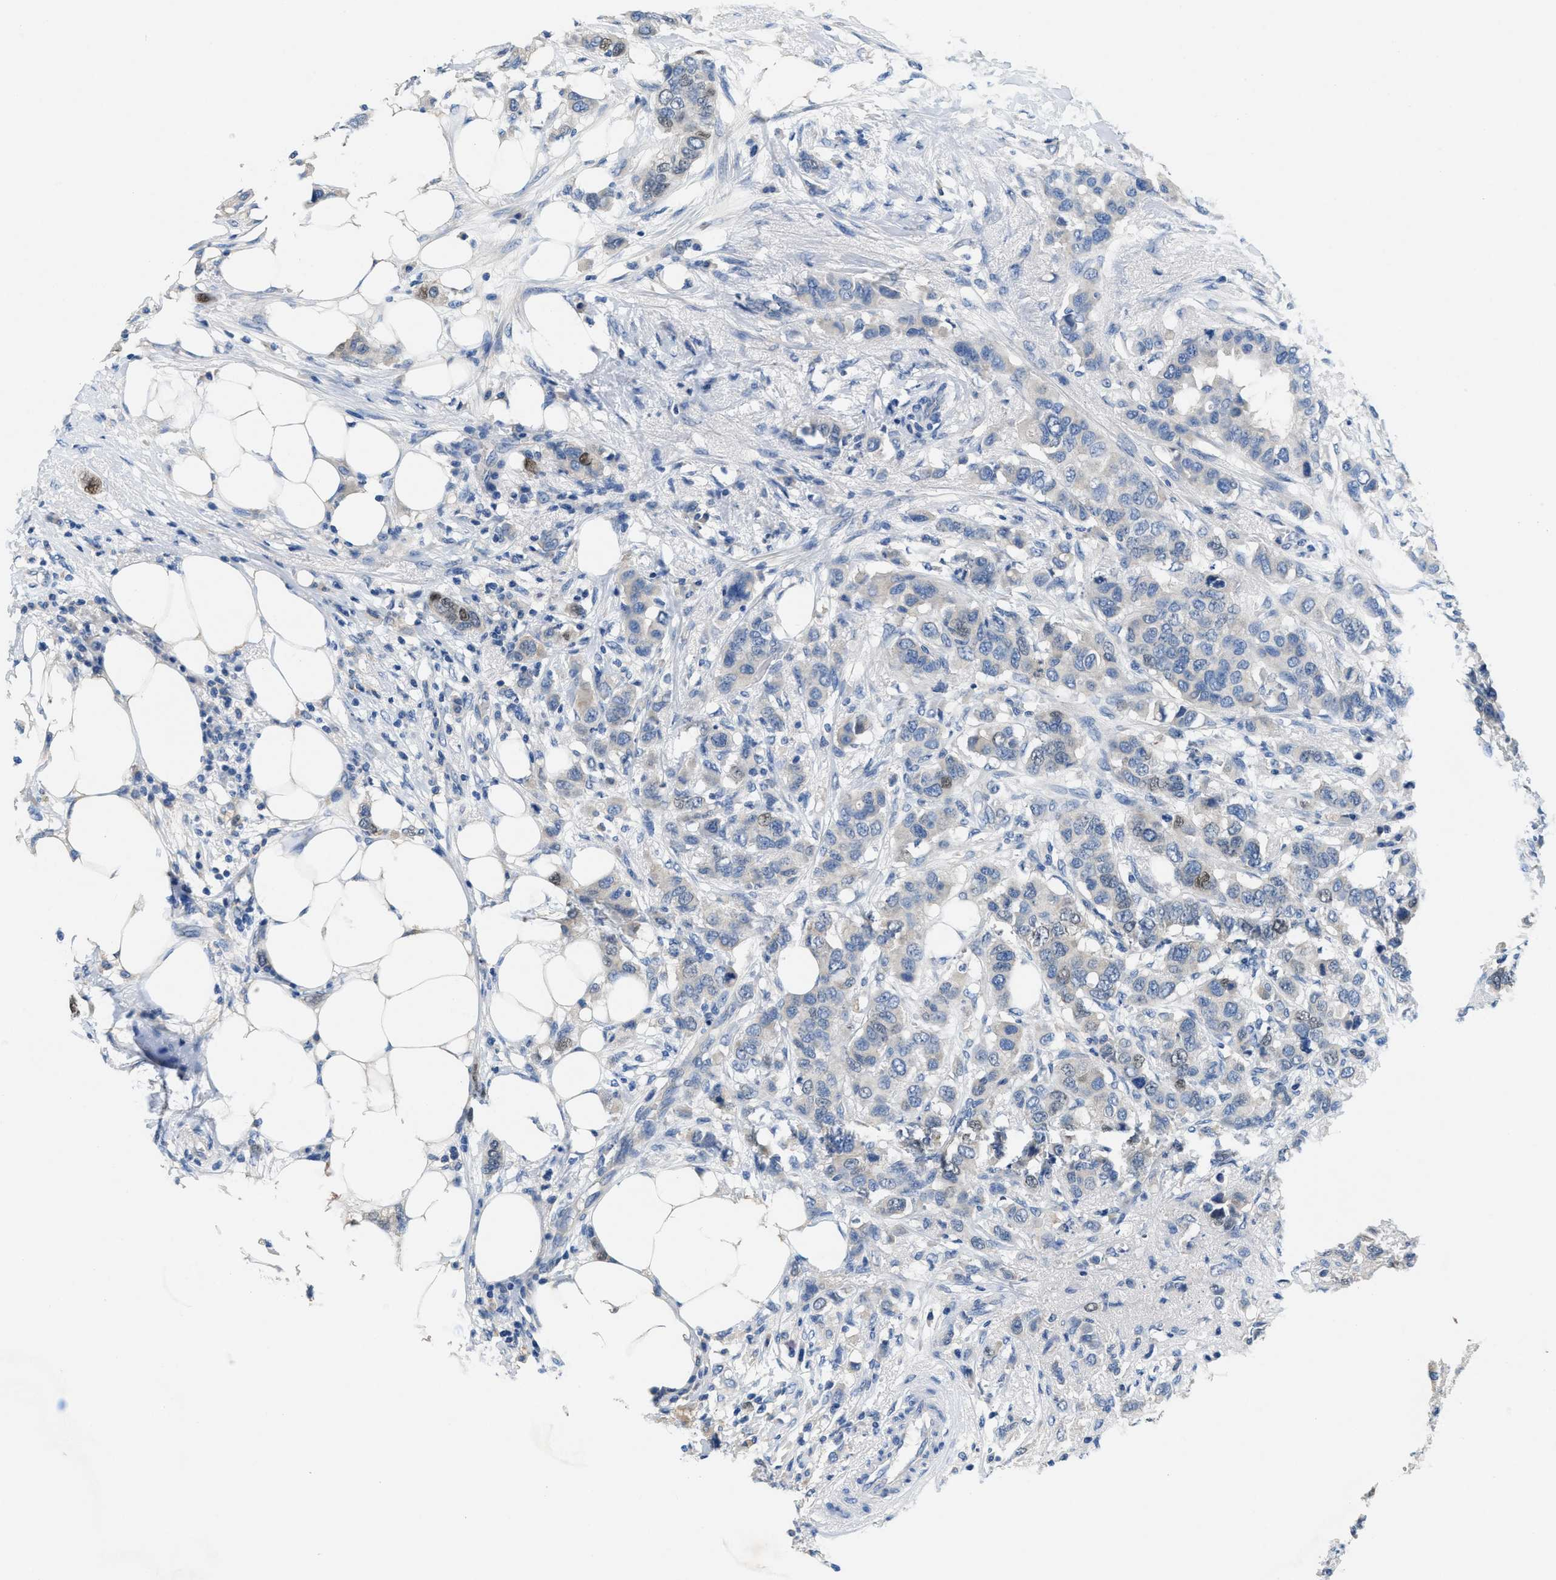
{"staining": {"intensity": "moderate", "quantity": "25%-75%", "location": "nuclear"}, "tissue": "breast cancer", "cell_type": "Tumor cells", "image_type": "cancer", "snomed": [{"axis": "morphology", "description": "Duct carcinoma"}, {"axis": "topography", "description": "Breast"}], "caption": "Immunohistochemical staining of human breast invasive ductal carcinoma displays moderate nuclear protein positivity in about 25%-75% of tumor cells. (DAB (3,3'-diaminobenzidine) IHC, brown staining for protein, blue staining for nuclei).", "gene": "PGR", "patient": {"sex": "female", "age": 50}}